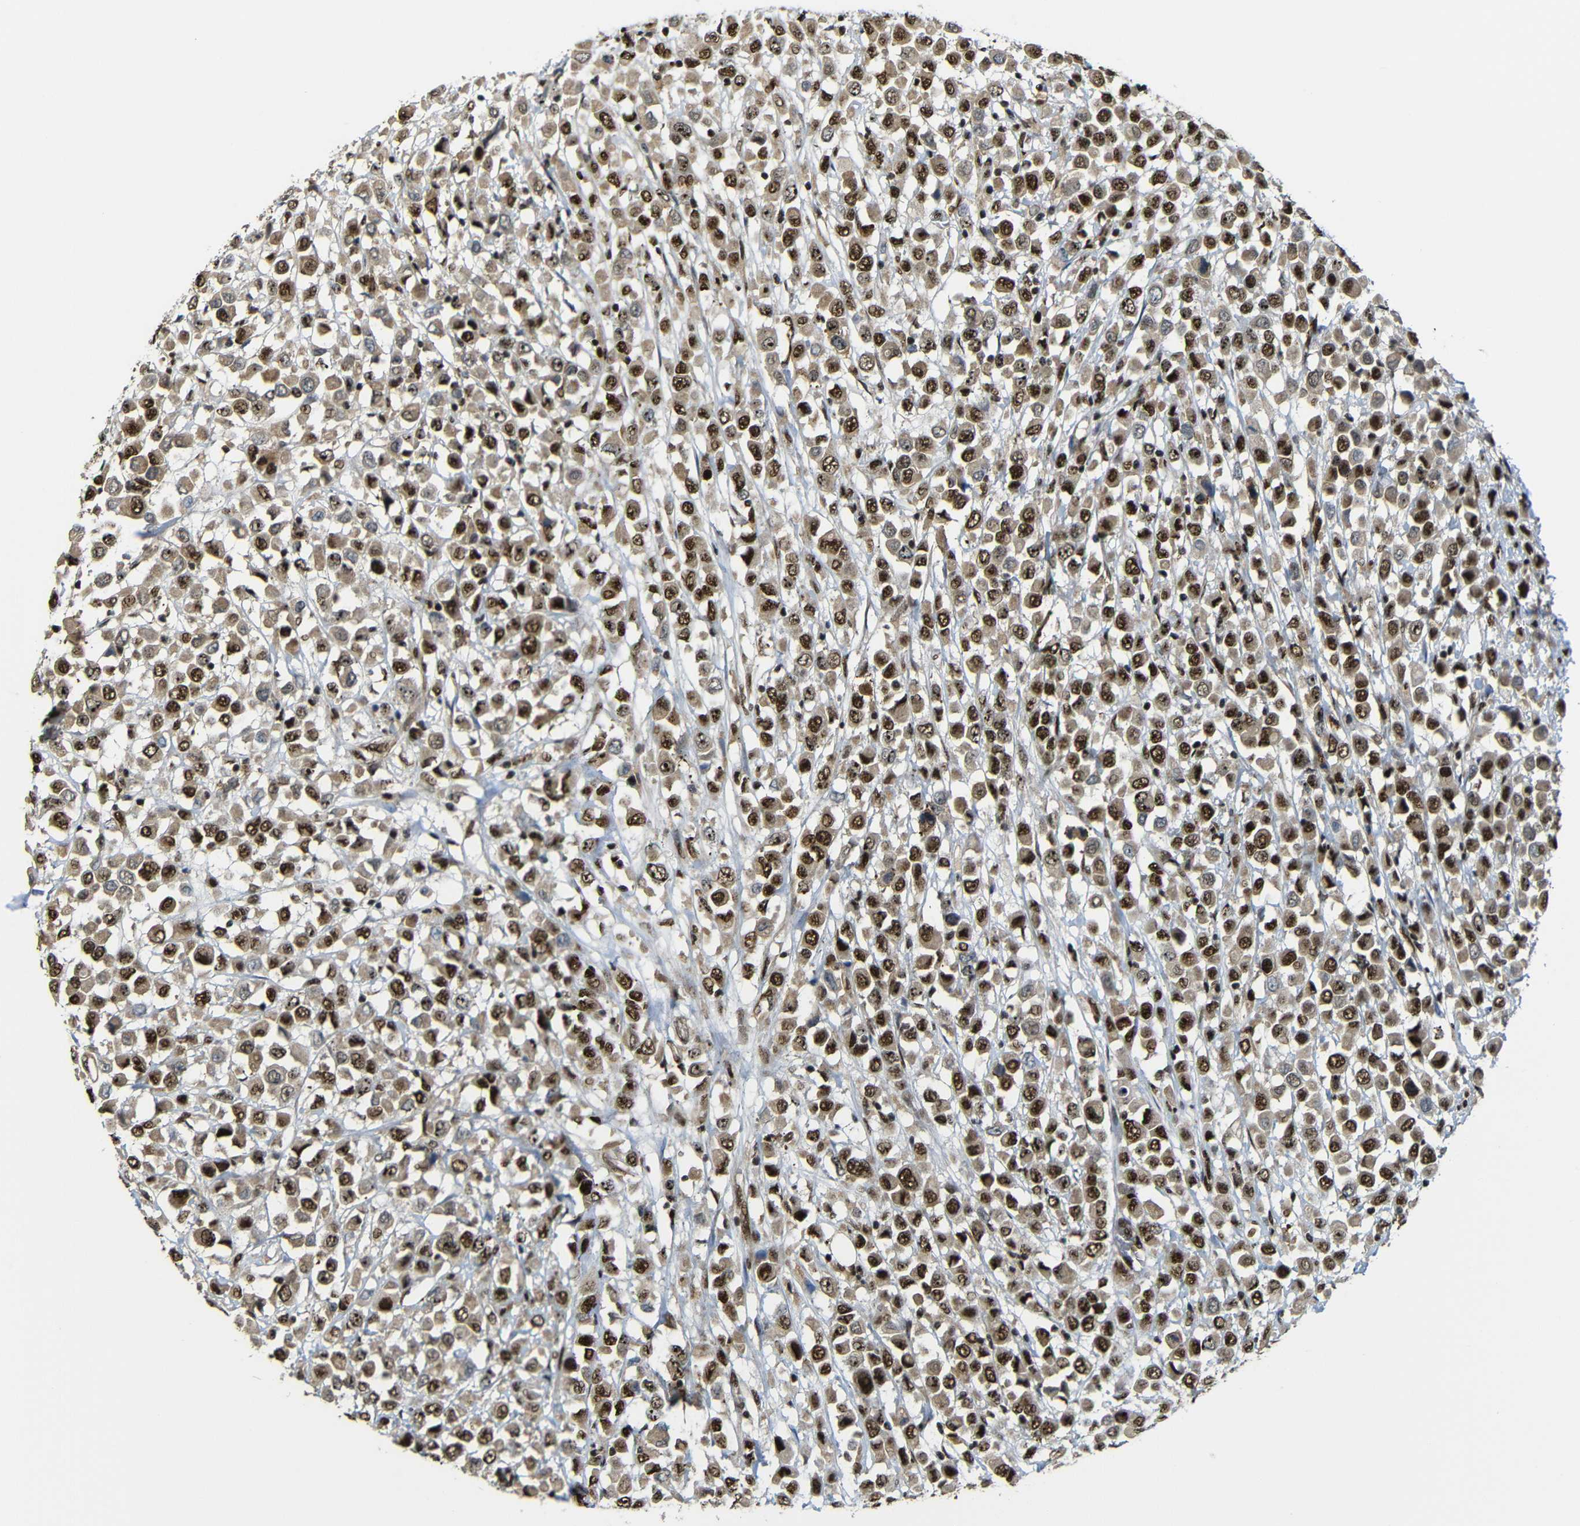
{"staining": {"intensity": "moderate", "quantity": ">75%", "location": "cytoplasmic/membranous,nuclear"}, "tissue": "breast cancer", "cell_type": "Tumor cells", "image_type": "cancer", "snomed": [{"axis": "morphology", "description": "Duct carcinoma"}, {"axis": "topography", "description": "Breast"}], "caption": "This image exhibits breast infiltrating ductal carcinoma stained with immunohistochemistry (IHC) to label a protein in brown. The cytoplasmic/membranous and nuclear of tumor cells show moderate positivity for the protein. Nuclei are counter-stained blue.", "gene": "TCF7L2", "patient": {"sex": "female", "age": 61}}